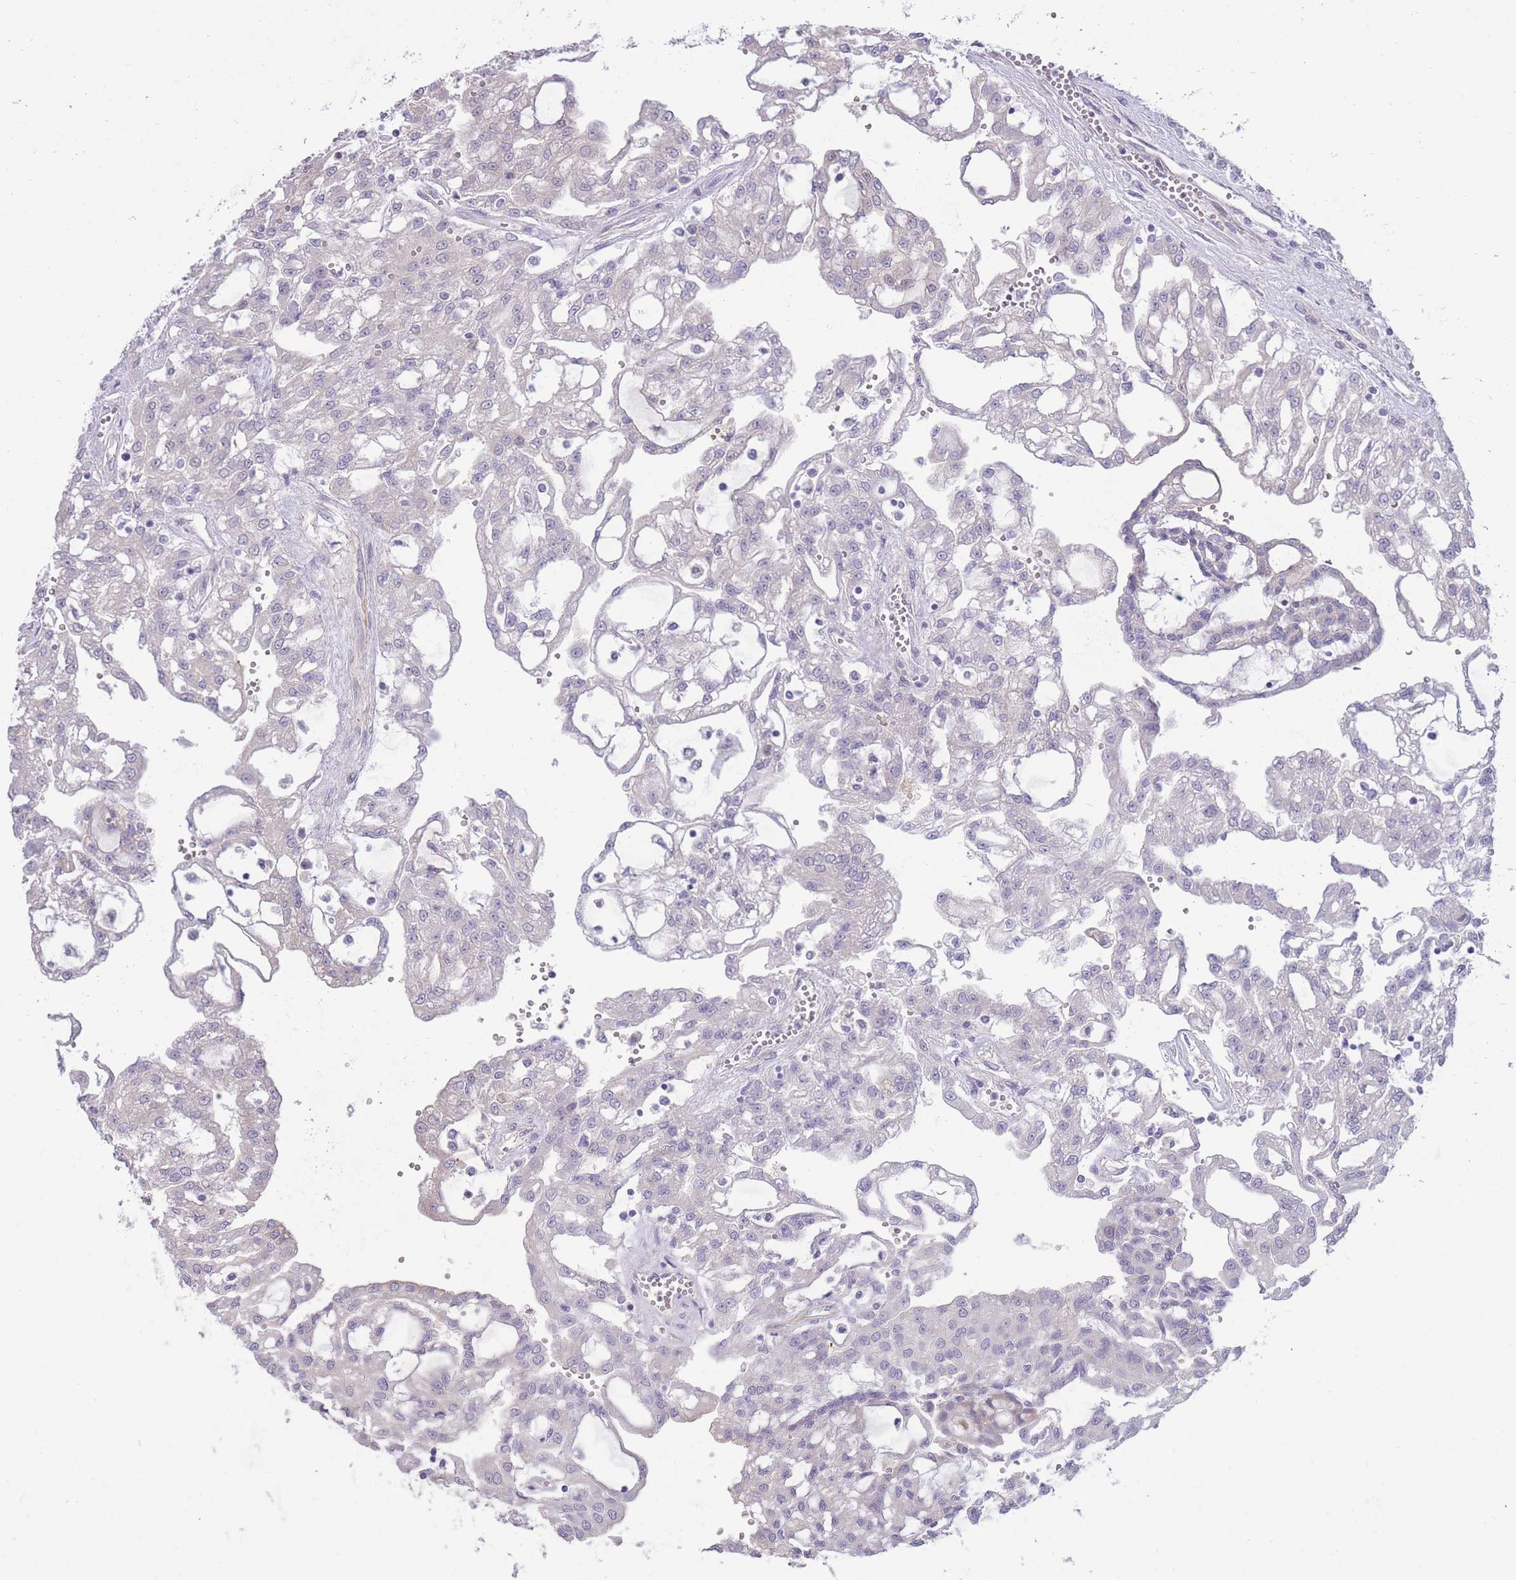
{"staining": {"intensity": "negative", "quantity": "none", "location": "none"}, "tissue": "renal cancer", "cell_type": "Tumor cells", "image_type": "cancer", "snomed": [{"axis": "morphology", "description": "Adenocarcinoma, NOS"}, {"axis": "topography", "description": "Kidney"}], "caption": "Immunohistochemistry (IHC) of renal adenocarcinoma displays no expression in tumor cells.", "gene": "RGS11", "patient": {"sex": "male", "age": 63}}